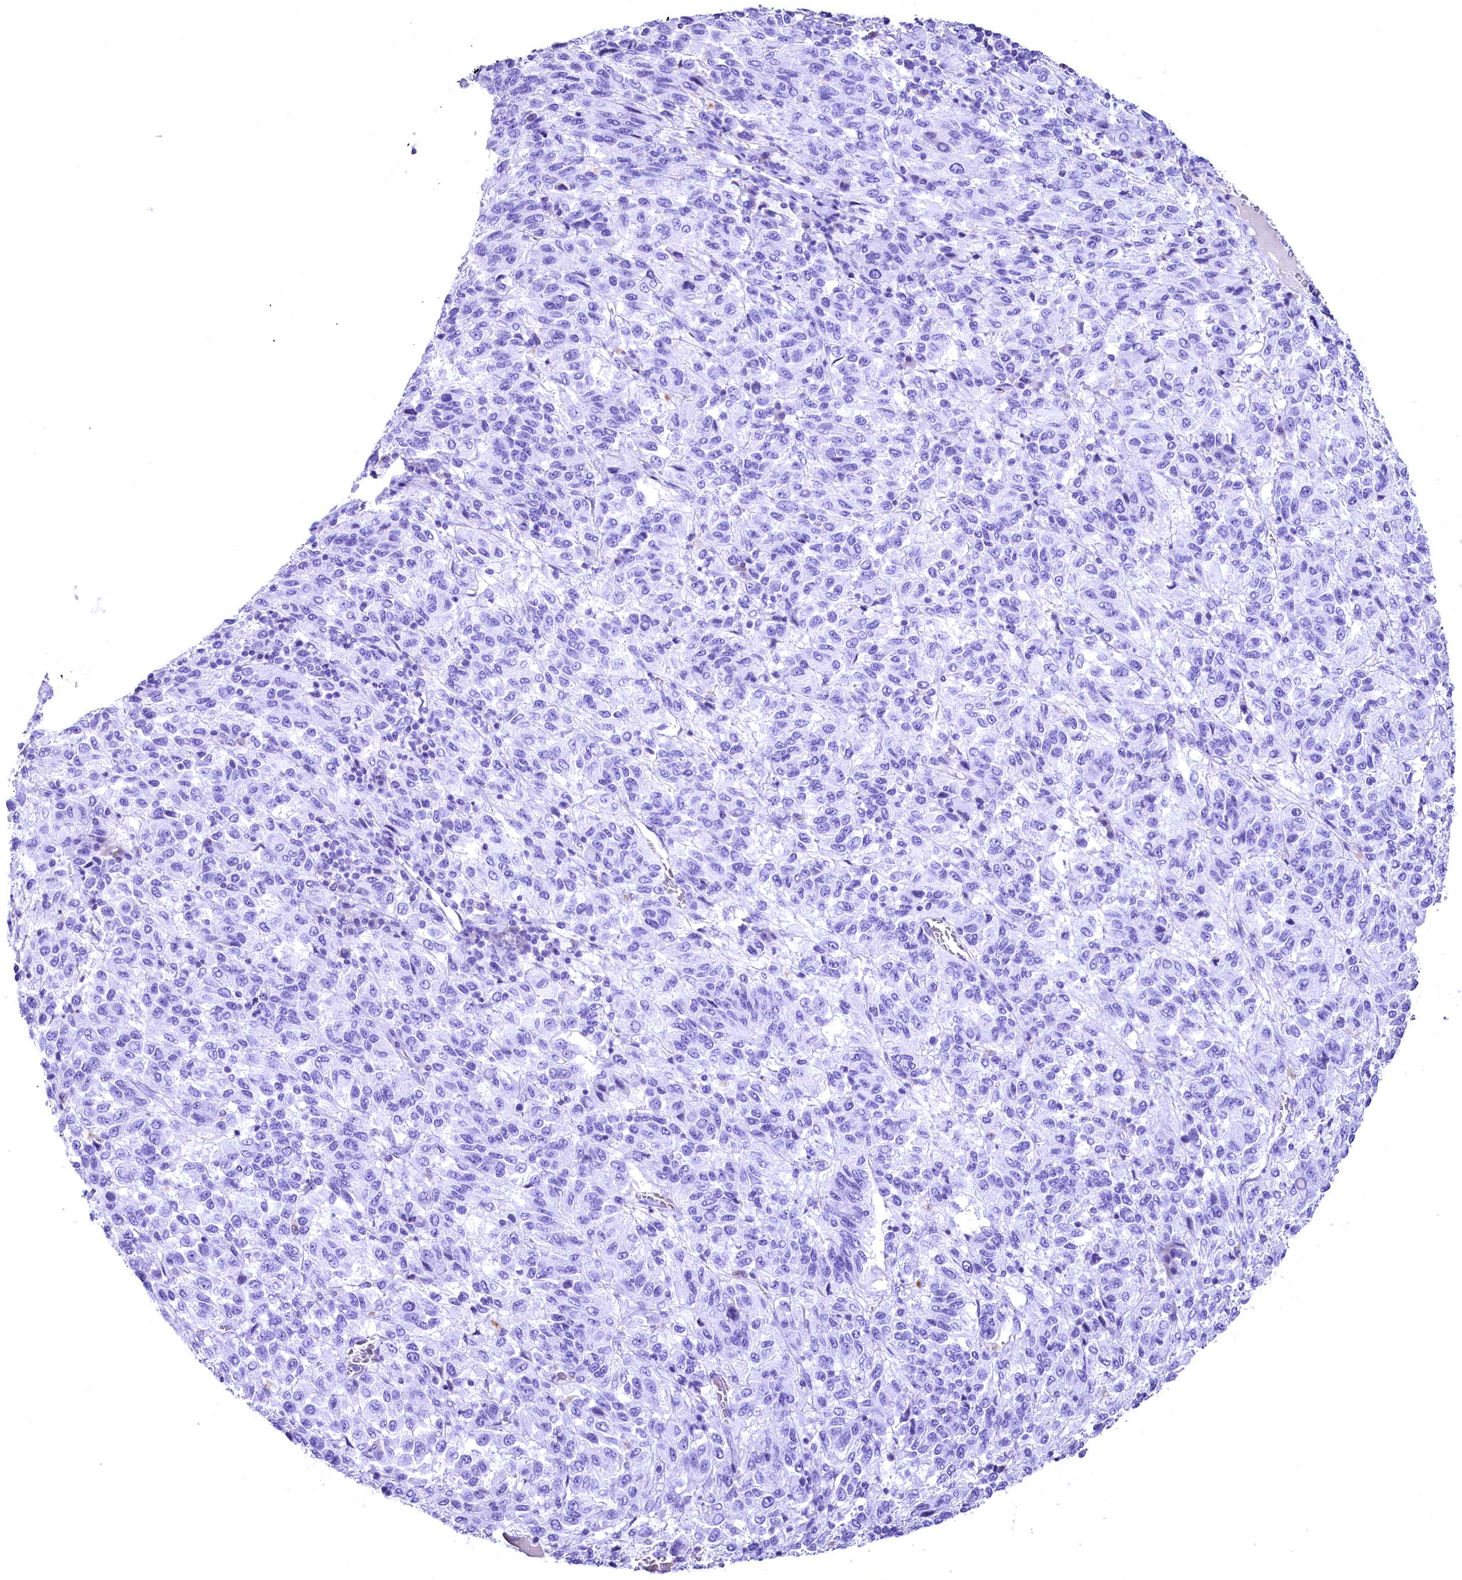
{"staining": {"intensity": "negative", "quantity": "none", "location": "none"}, "tissue": "melanoma", "cell_type": "Tumor cells", "image_type": "cancer", "snomed": [{"axis": "morphology", "description": "Malignant melanoma, Metastatic site"}, {"axis": "topography", "description": "Lung"}], "caption": "A high-resolution histopathology image shows immunohistochemistry (IHC) staining of melanoma, which demonstrates no significant expression in tumor cells.", "gene": "SKIDA1", "patient": {"sex": "male", "age": 64}}